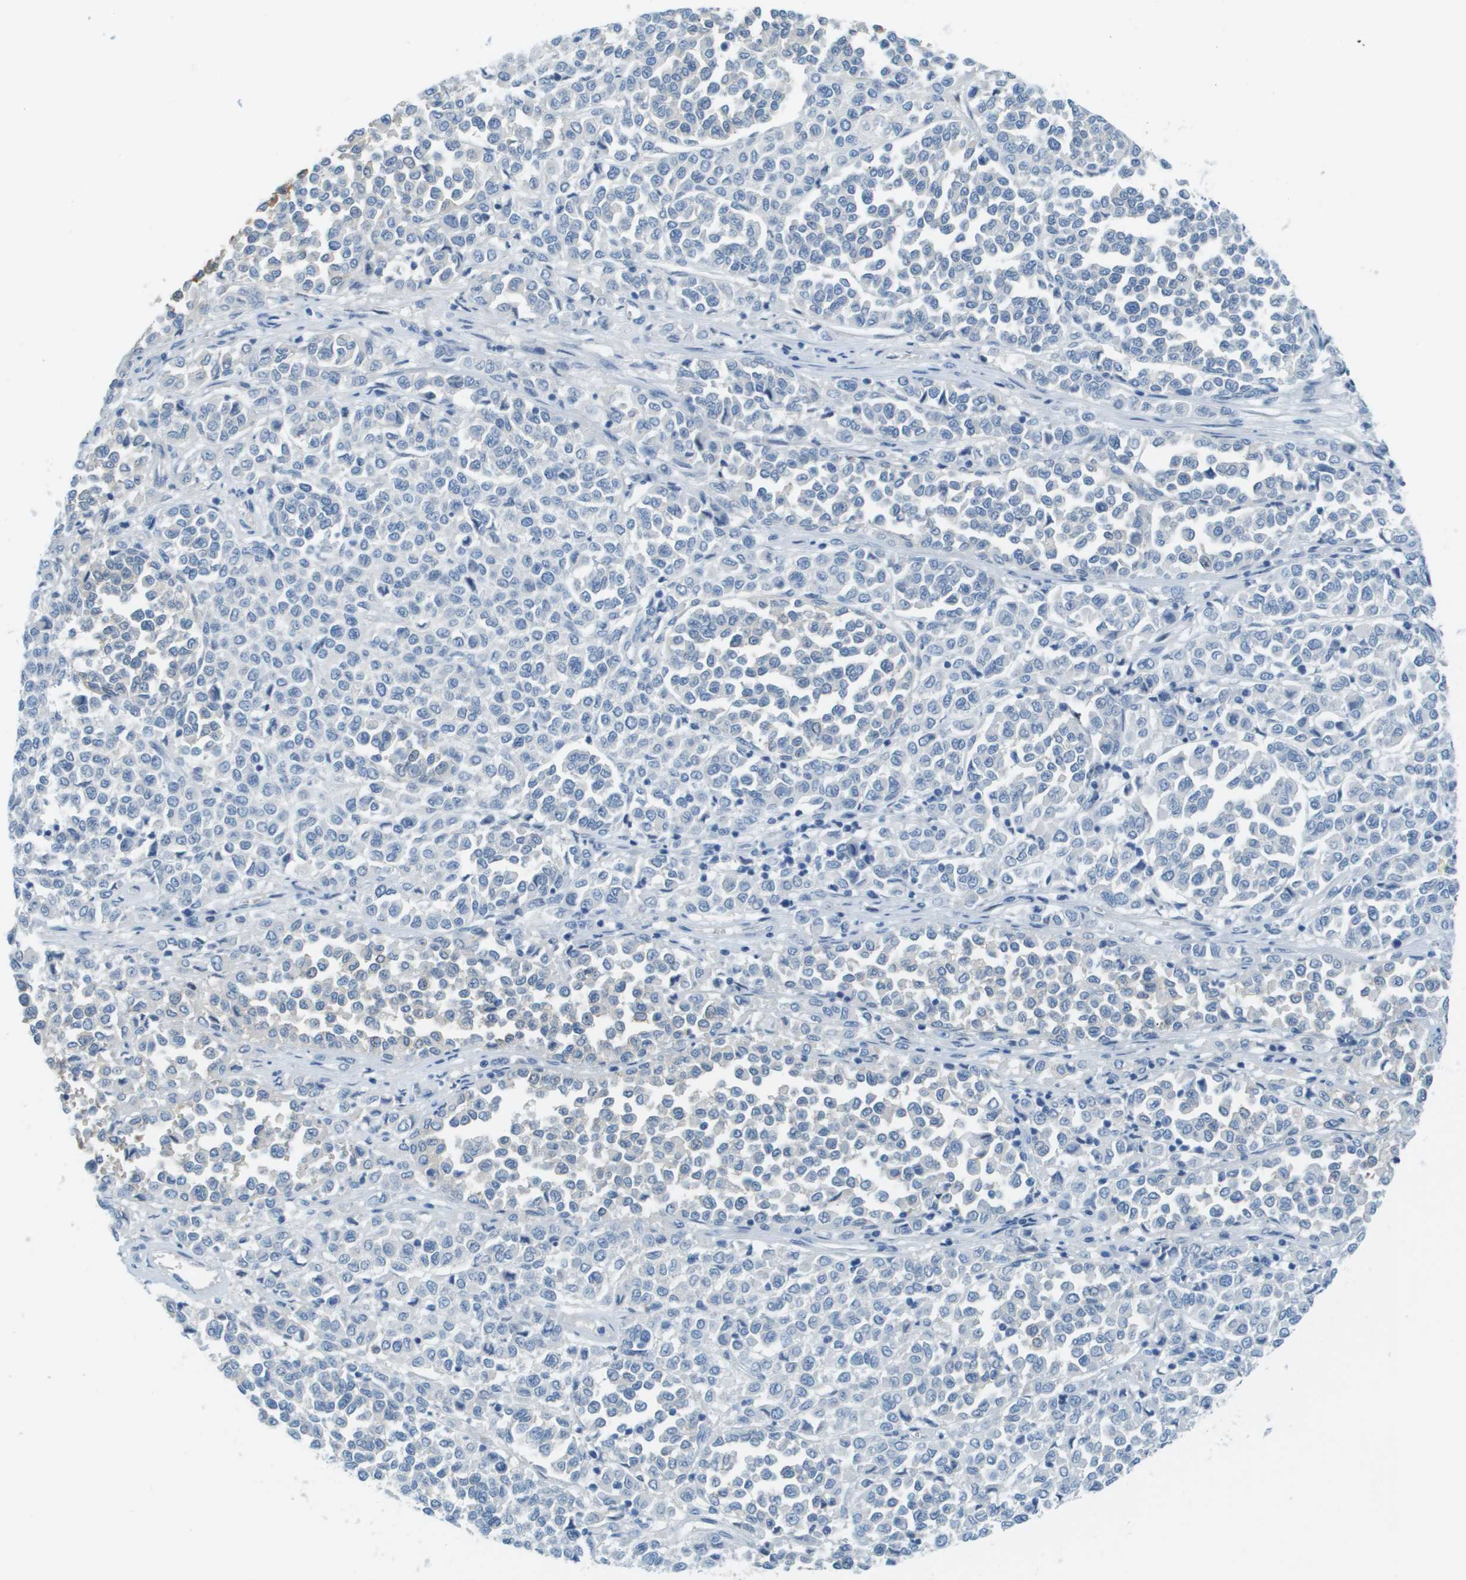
{"staining": {"intensity": "negative", "quantity": "none", "location": "none"}, "tissue": "melanoma", "cell_type": "Tumor cells", "image_type": "cancer", "snomed": [{"axis": "morphology", "description": "Malignant melanoma, Metastatic site"}, {"axis": "topography", "description": "Pancreas"}], "caption": "High magnification brightfield microscopy of malignant melanoma (metastatic site) stained with DAB (3,3'-diaminobenzidine) (brown) and counterstained with hematoxylin (blue): tumor cells show no significant positivity.", "gene": "CDHR2", "patient": {"sex": "female", "age": 30}}